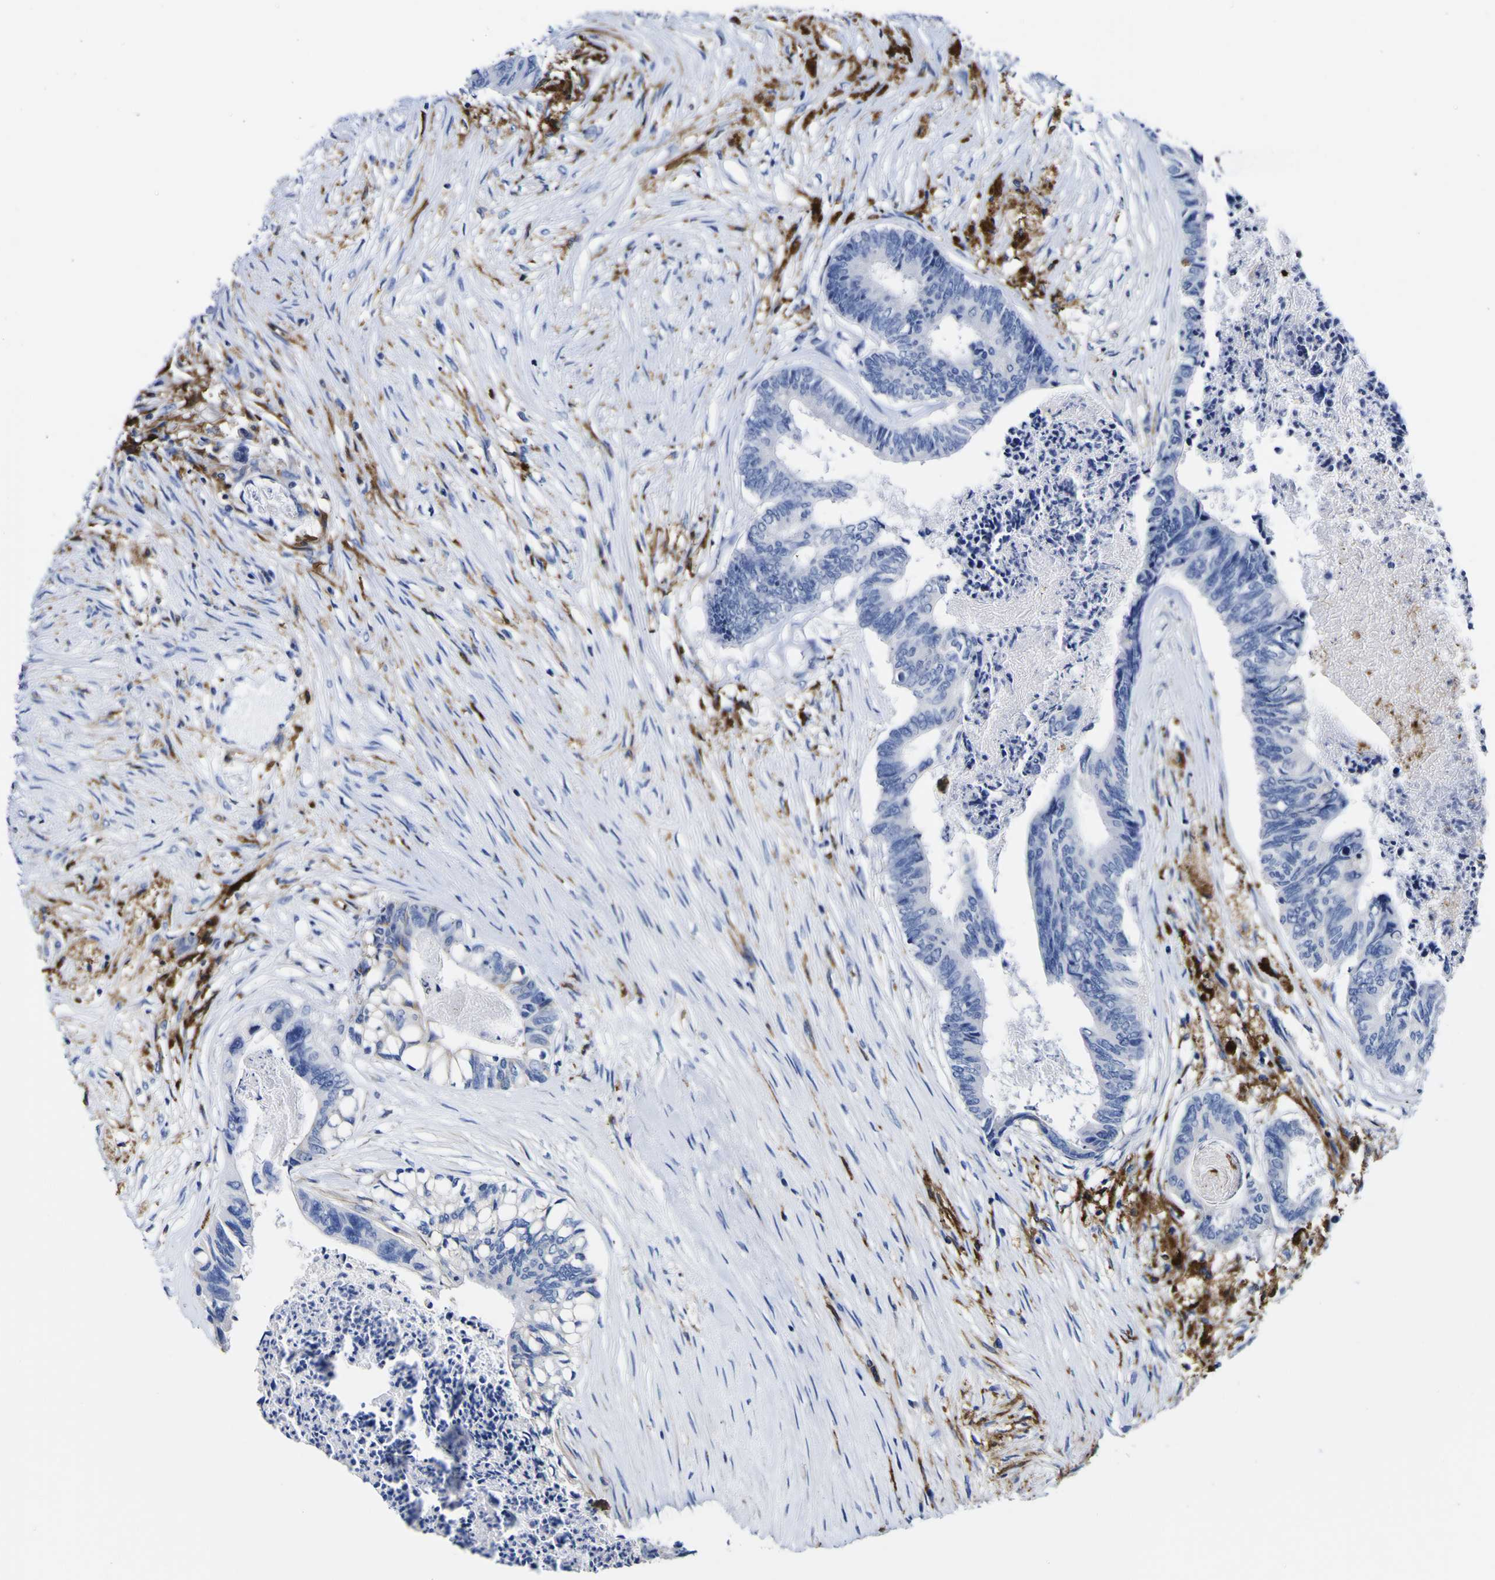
{"staining": {"intensity": "negative", "quantity": "none", "location": "none"}, "tissue": "colorectal cancer", "cell_type": "Tumor cells", "image_type": "cancer", "snomed": [{"axis": "morphology", "description": "Adenocarcinoma, NOS"}, {"axis": "topography", "description": "Rectum"}], "caption": "Colorectal cancer was stained to show a protein in brown. There is no significant expression in tumor cells.", "gene": "HLA-DQA1", "patient": {"sex": "male", "age": 63}}